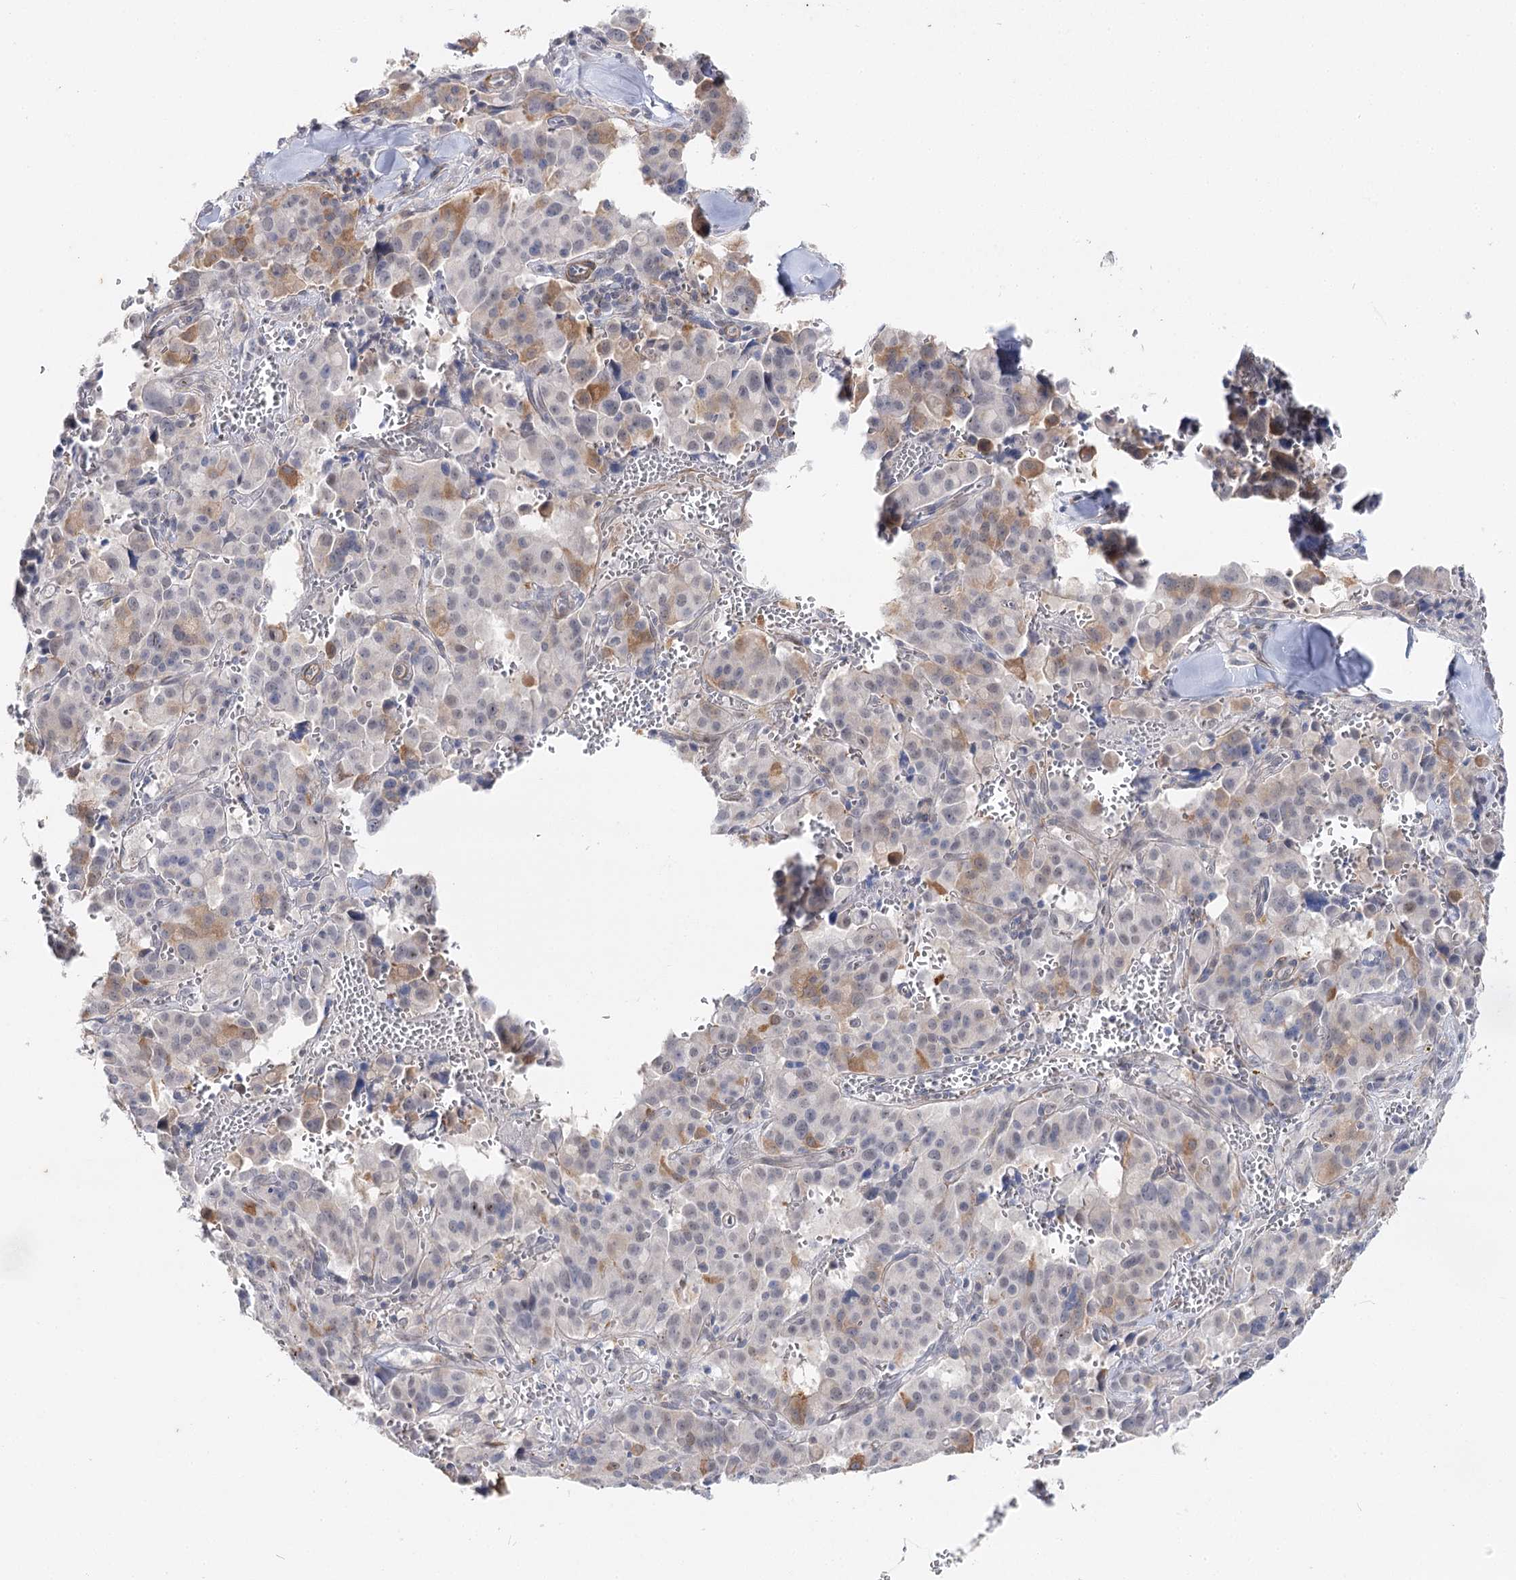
{"staining": {"intensity": "moderate", "quantity": "25%-75%", "location": "cytoplasmic/membranous"}, "tissue": "pancreatic cancer", "cell_type": "Tumor cells", "image_type": "cancer", "snomed": [{"axis": "morphology", "description": "Adenocarcinoma, NOS"}, {"axis": "topography", "description": "Pancreas"}], "caption": "Human pancreatic cancer stained for a protein (brown) exhibits moderate cytoplasmic/membranous positive staining in about 25%-75% of tumor cells.", "gene": "AGXT2", "patient": {"sex": "male", "age": 65}}